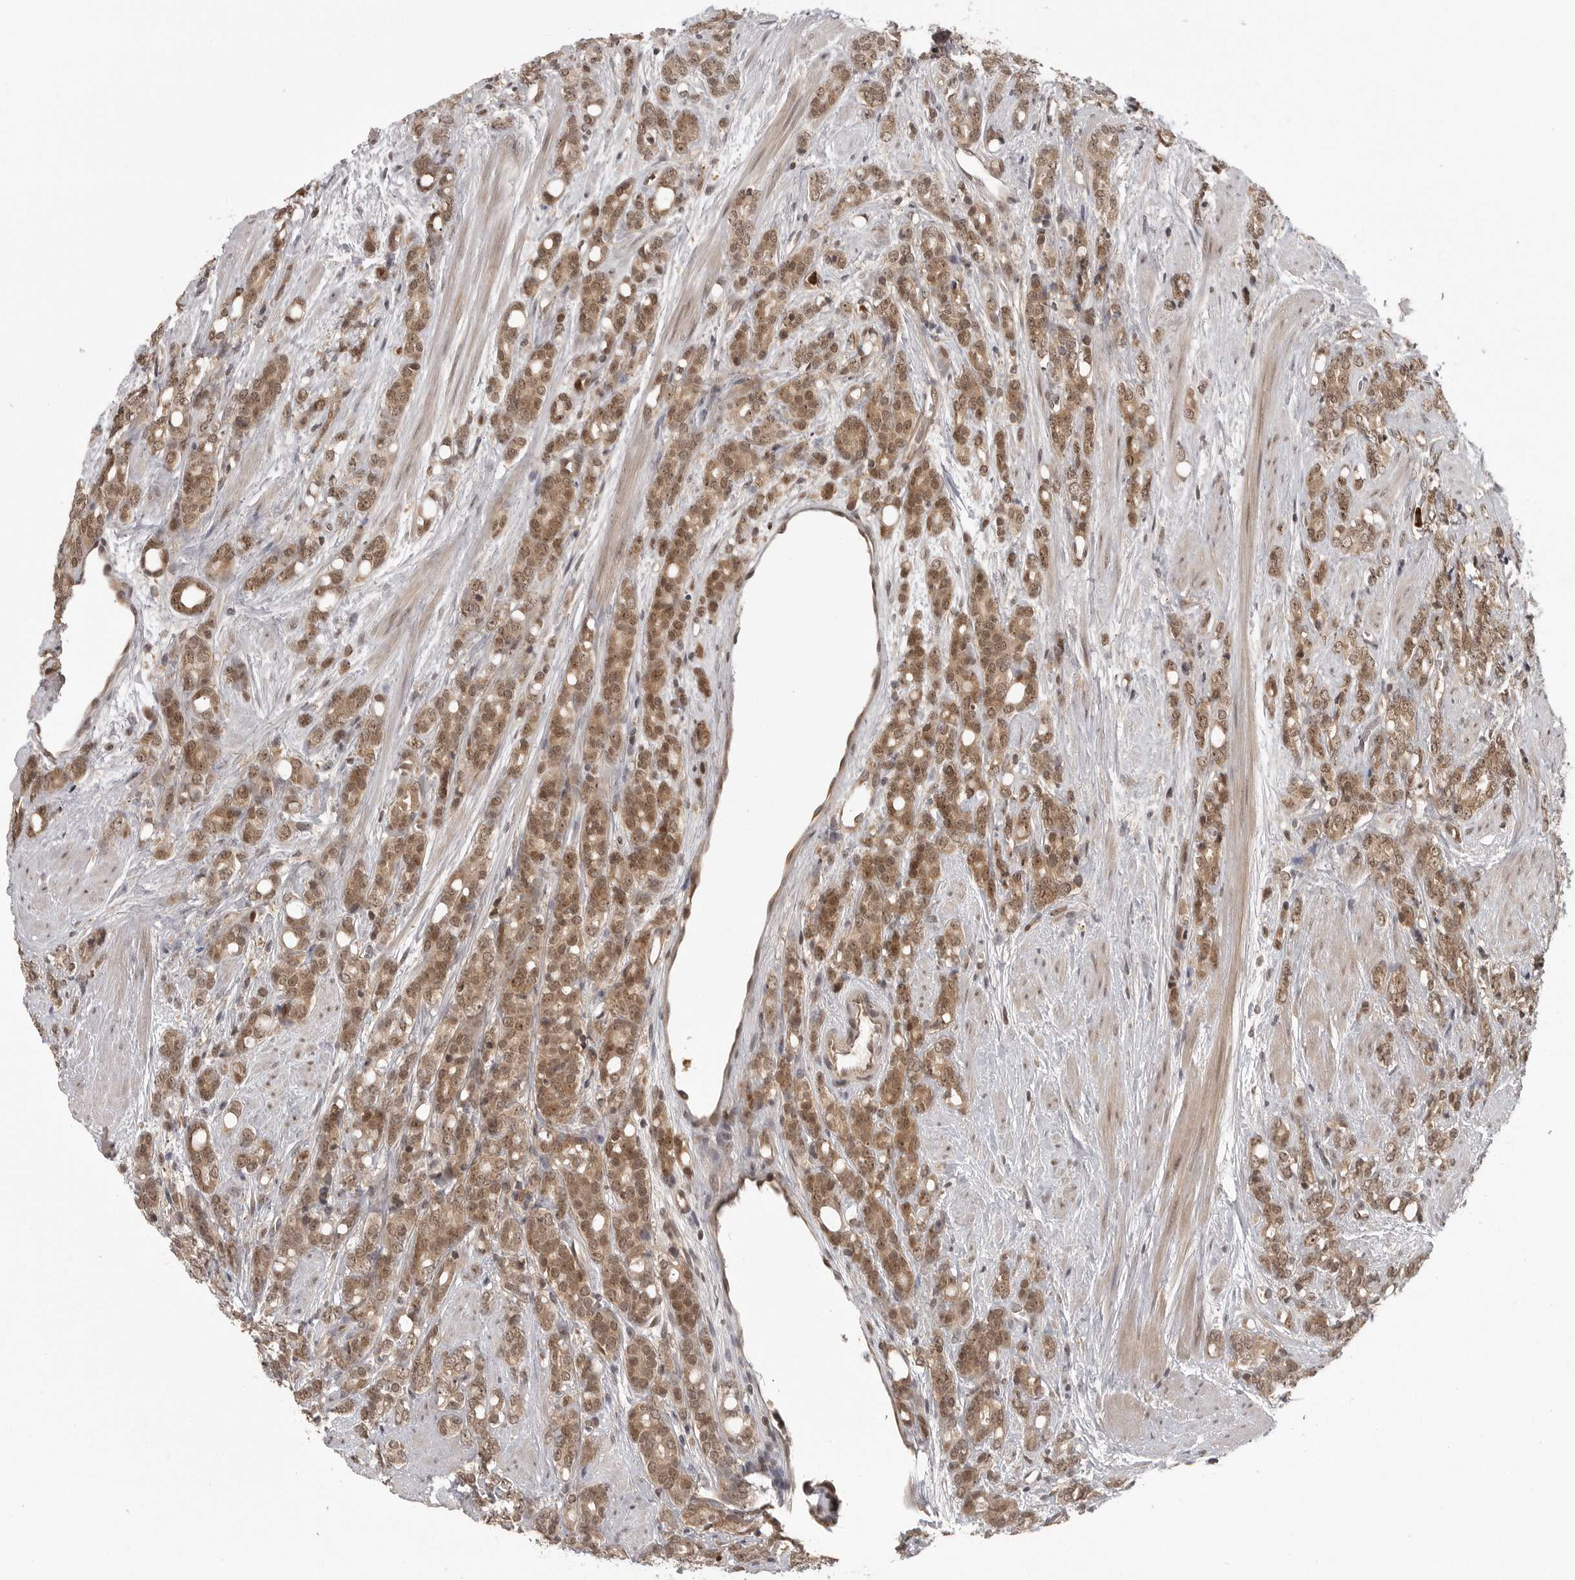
{"staining": {"intensity": "moderate", "quantity": ">75%", "location": "cytoplasmic/membranous,nuclear"}, "tissue": "prostate cancer", "cell_type": "Tumor cells", "image_type": "cancer", "snomed": [{"axis": "morphology", "description": "Adenocarcinoma, High grade"}, {"axis": "topography", "description": "Prostate"}], "caption": "Adenocarcinoma (high-grade) (prostate) stained with a protein marker demonstrates moderate staining in tumor cells.", "gene": "PEG3", "patient": {"sex": "male", "age": 62}}